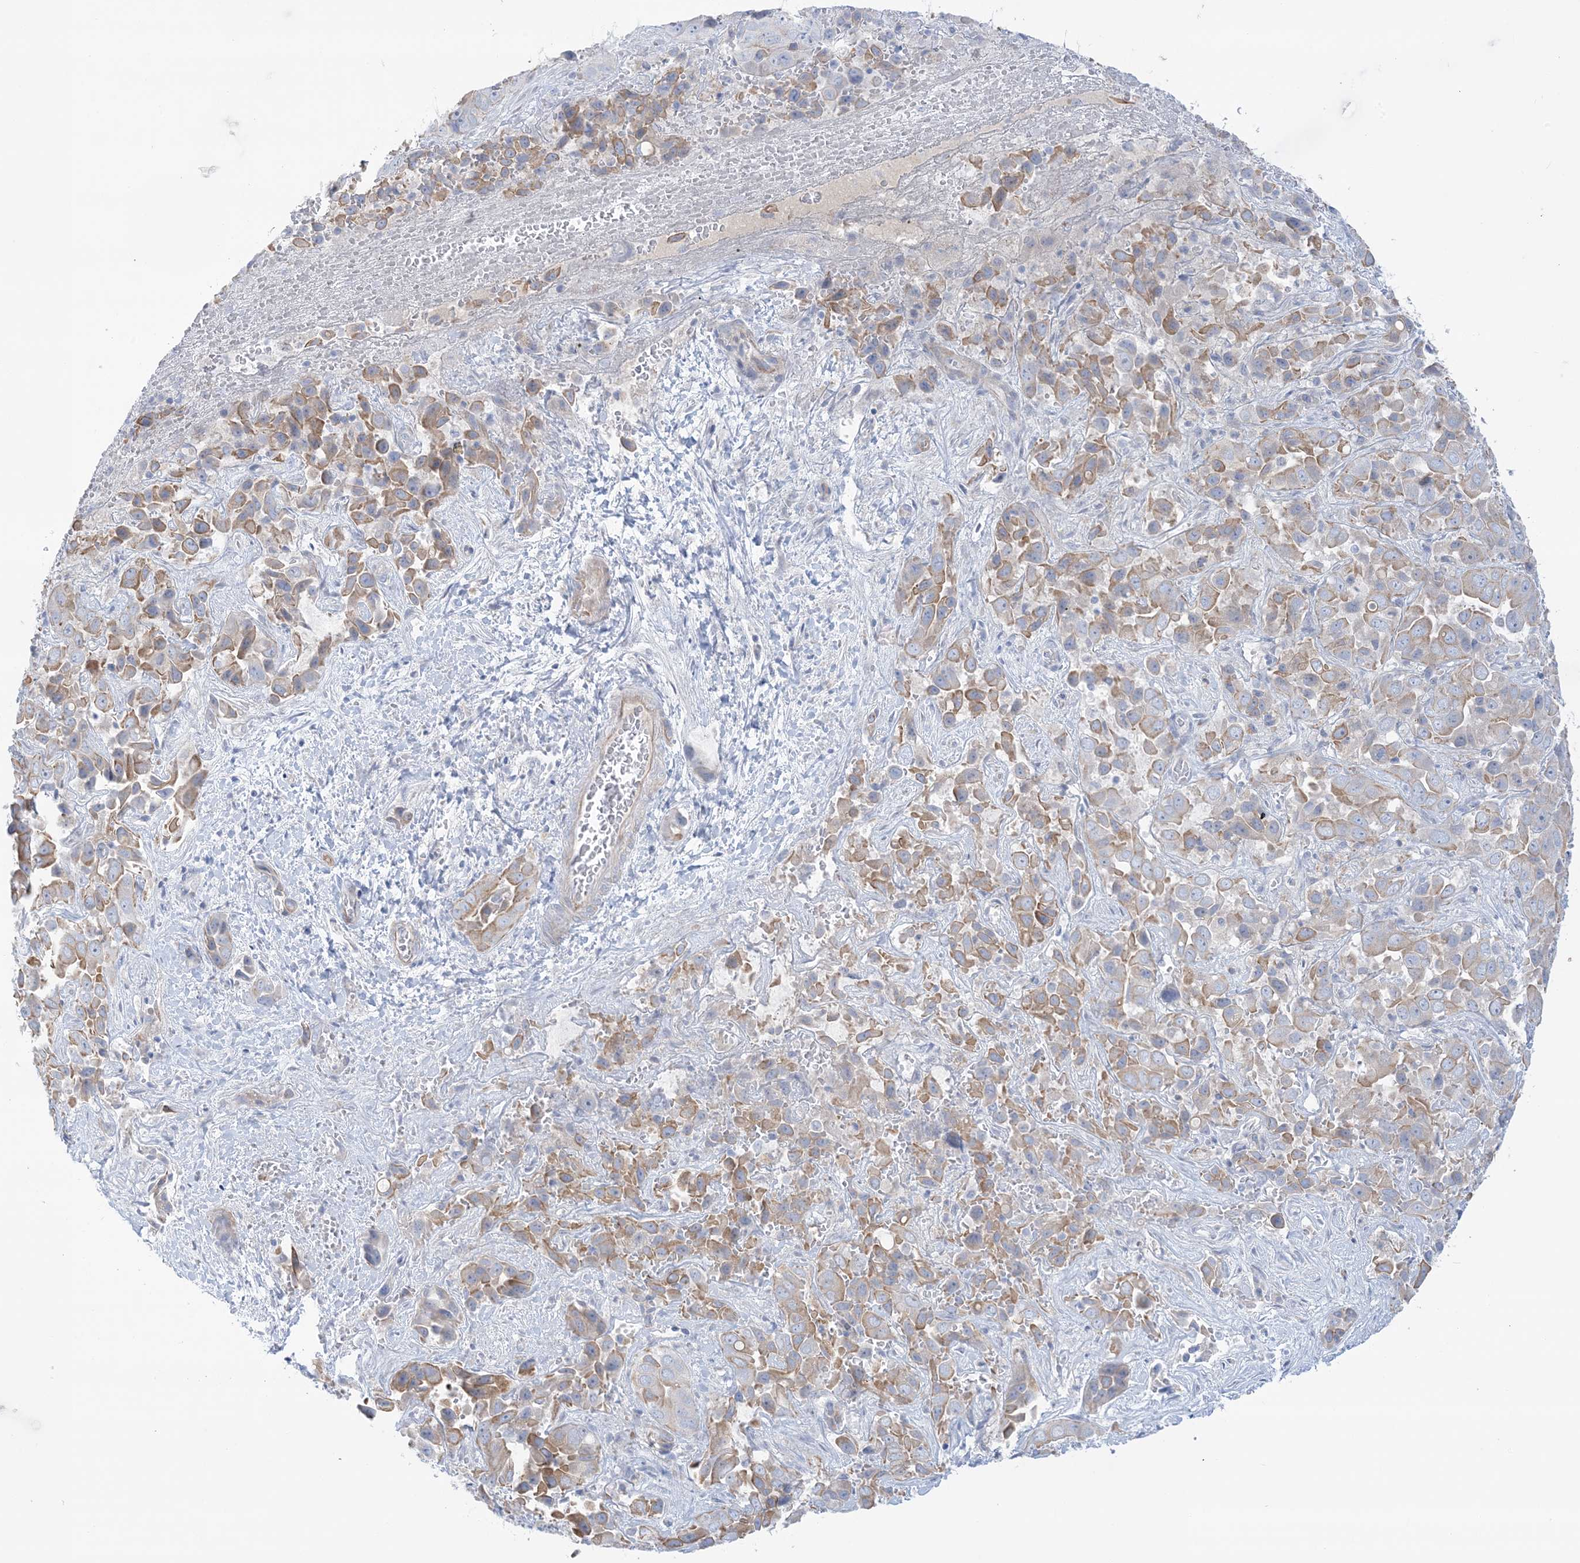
{"staining": {"intensity": "moderate", "quantity": "25%-75%", "location": "cytoplasmic/membranous"}, "tissue": "liver cancer", "cell_type": "Tumor cells", "image_type": "cancer", "snomed": [{"axis": "morphology", "description": "Cholangiocarcinoma"}, {"axis": "topography", "description": "Liver"}], "caption": "Immunohistochemistry (DAB (3,3'-diaminobenzidine)) staining of human liver cancer shows moderate cytoplasmic/membranous protein expression in about 25%-75% of tumor cells.", "gene": "ATP11C", "patient": {"sex": "female", "age": 52}}